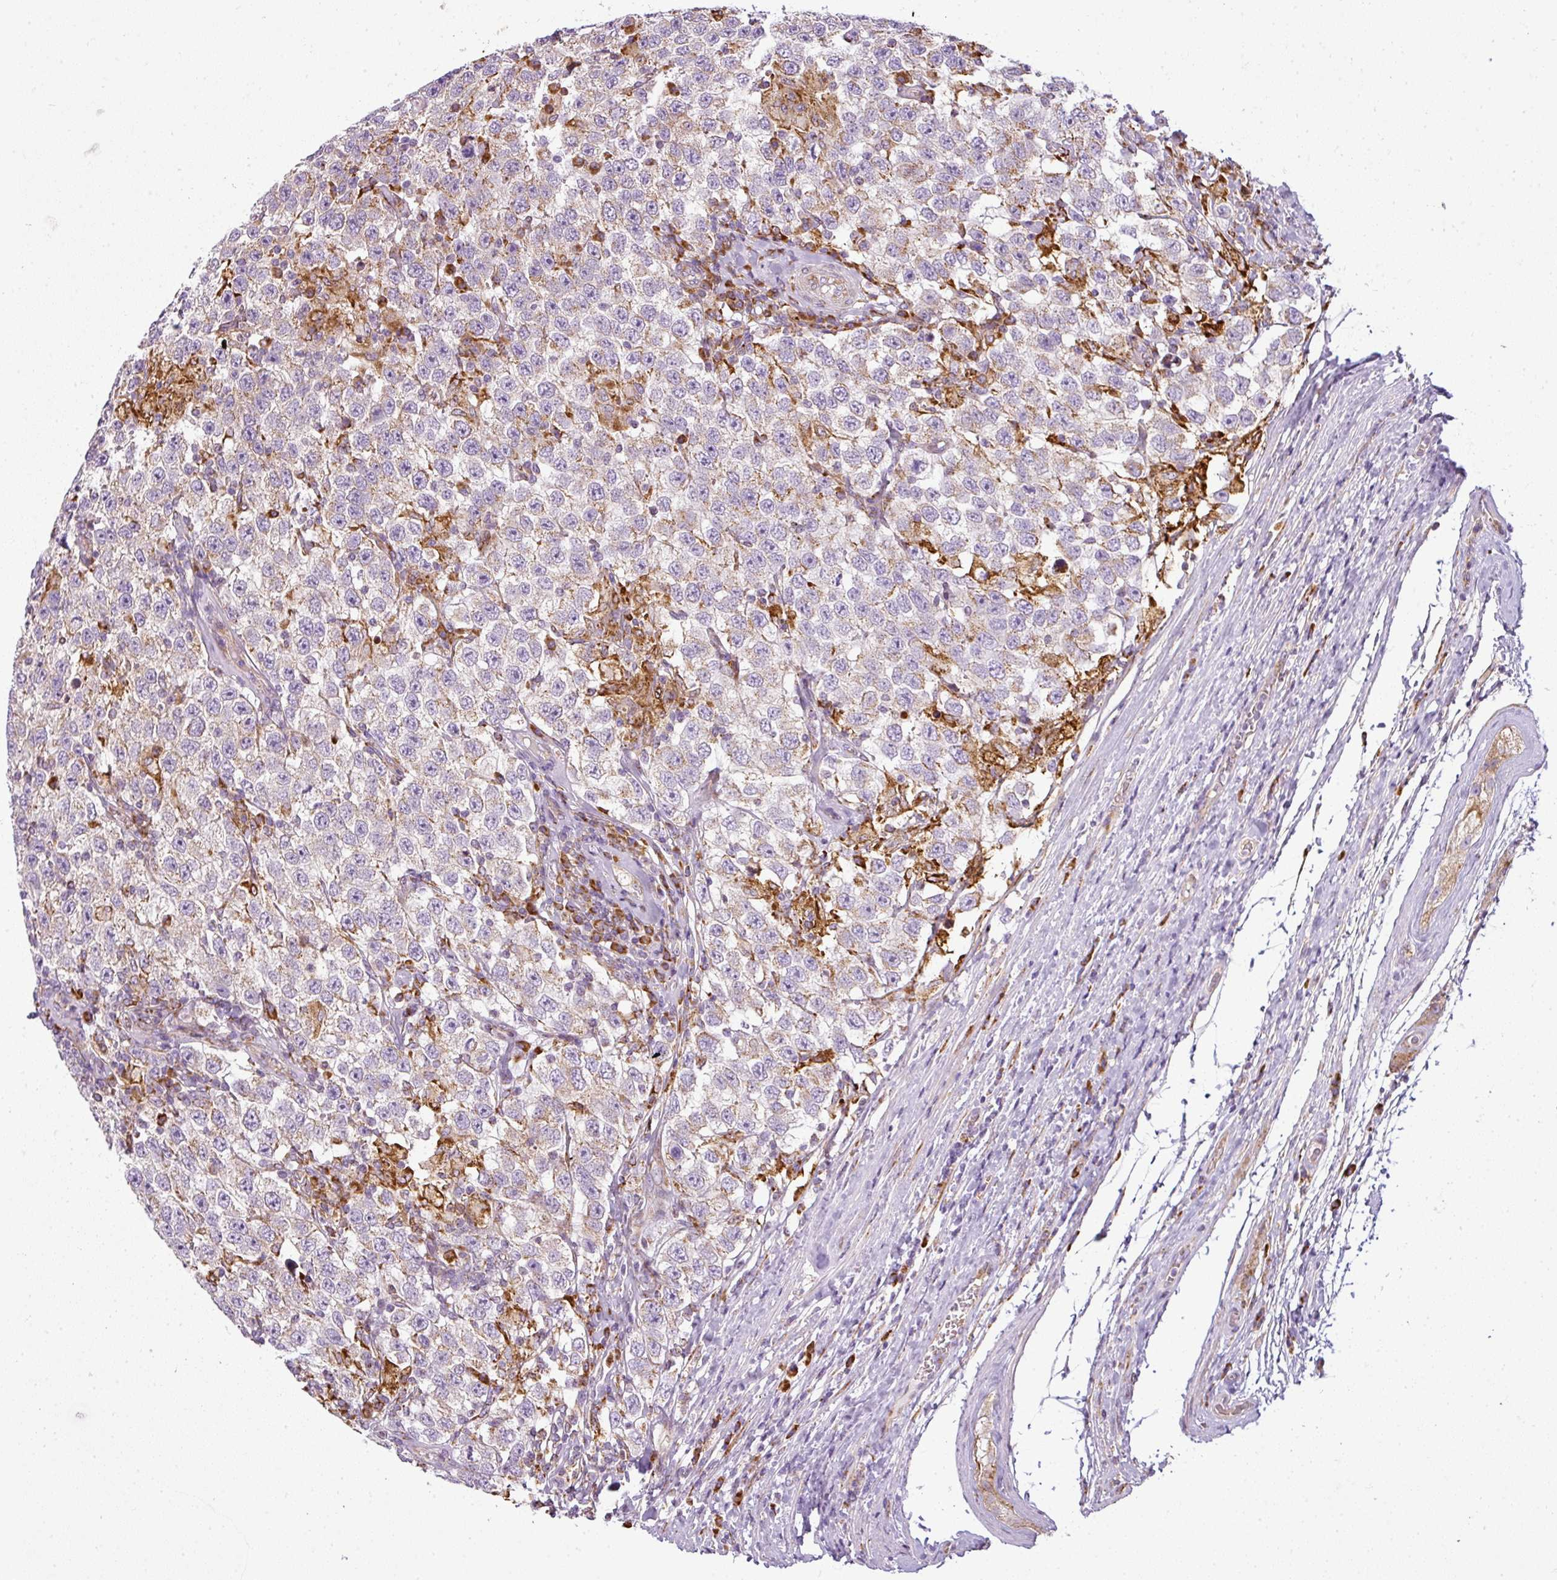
{"staining": {"intensity": "weak", "quantity": "<25%", "location": "cytoplasmic/membranous"}, "tissue": "testis cancer", "cell_type": "Tumor cells", "image_type": "cancer", "snomed": [{"axis": "morphology", "description": "Seminoma, NOS"}, {"axis": "topography", "description": "Testis"}], "caption": "Immunohistochemical staining of testis cancer displays no significant expression in tumor cells. Brightfield microscopy of IHC stained with DAB (brown) and hematoxylin (blue), captured at high magnification.", "gene": "ANKRD18A", "patient": {"sex": "male", "age": 41}}